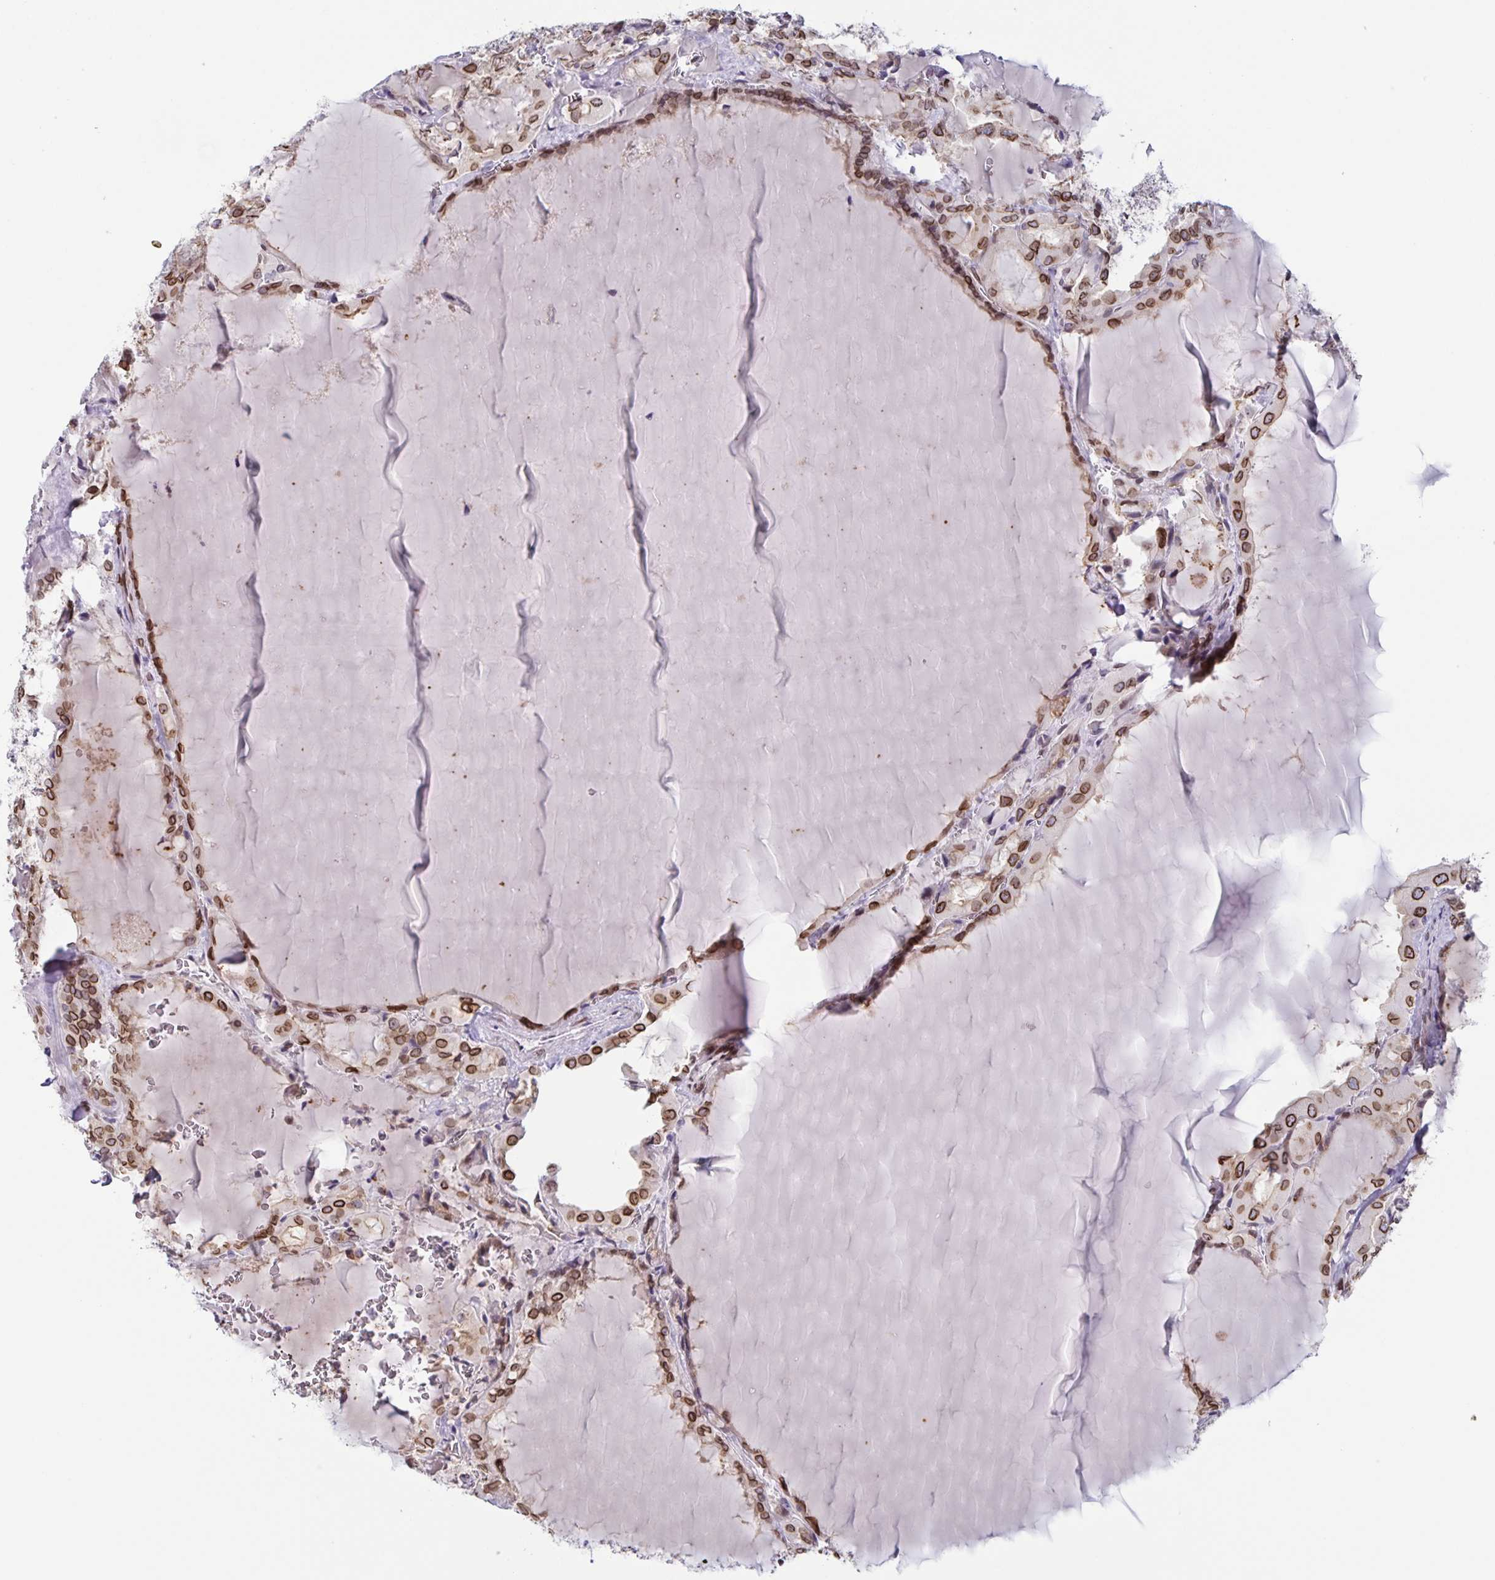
{"staining": {"intensity": "strong", "quantity": ">75%", "location": "cytoplasmic/membranous,nuclear"}, "tissue": "thyroid cancer", "cell_type": "Tumor cells", "image_type": "cancer", "snomed": [{"axis": "morphology", "description": "Papillary adenocarcinoma, NOS"}, {"axis": "topography", "description": "Thyroid gland"}], "caption": "Immunohistochemistry (IHC) (DAB) staining of human papillary adenocarcinoma (thyroid) exhibits strong cytoplasmic/membranous and nuclear protein positivity in approximately >75% of tumor cells.", "gene": "SYNE2", "patient": {"sex": "male", "age": 87}}